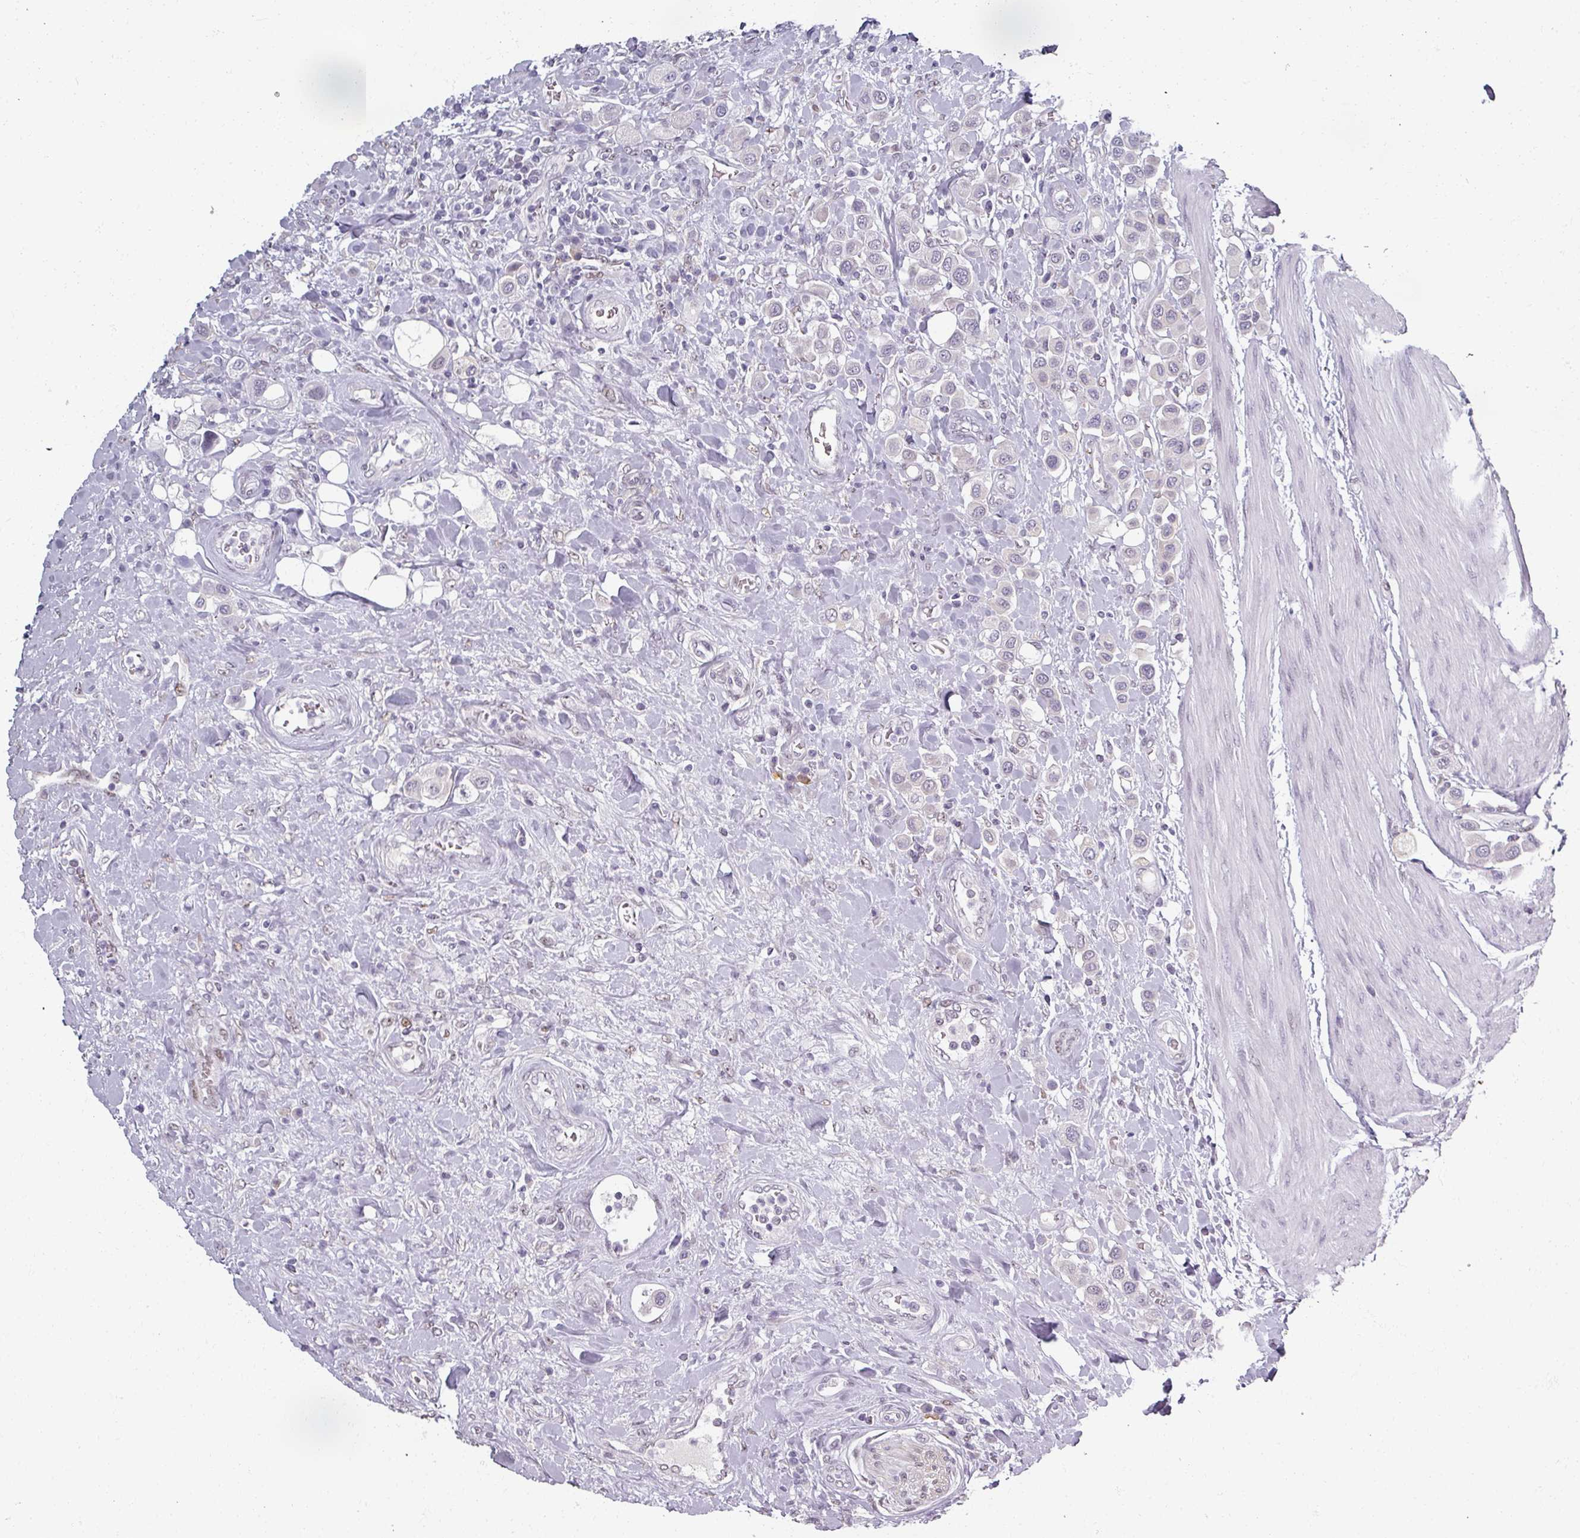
{"staining": {"intensity": "negative", "quantity": "none", "location": "none"}, "tissue": "urothelial cancer", "cell_type": "Tumor cells", "image_type": "cancer", "snomed": [{"axis": "morphology", "description": "Urothelial carcinoma, High grade"}, {"axis": "topography", "description": "Urinary bladder"}], "caption": "This is a photomicrograph of IHC staining of urothelial carcinoma (high-grade), which shows no expression in tumor cells.", "gene": "RIPOR3", "patient": {"sex": "male", "age": 50}}